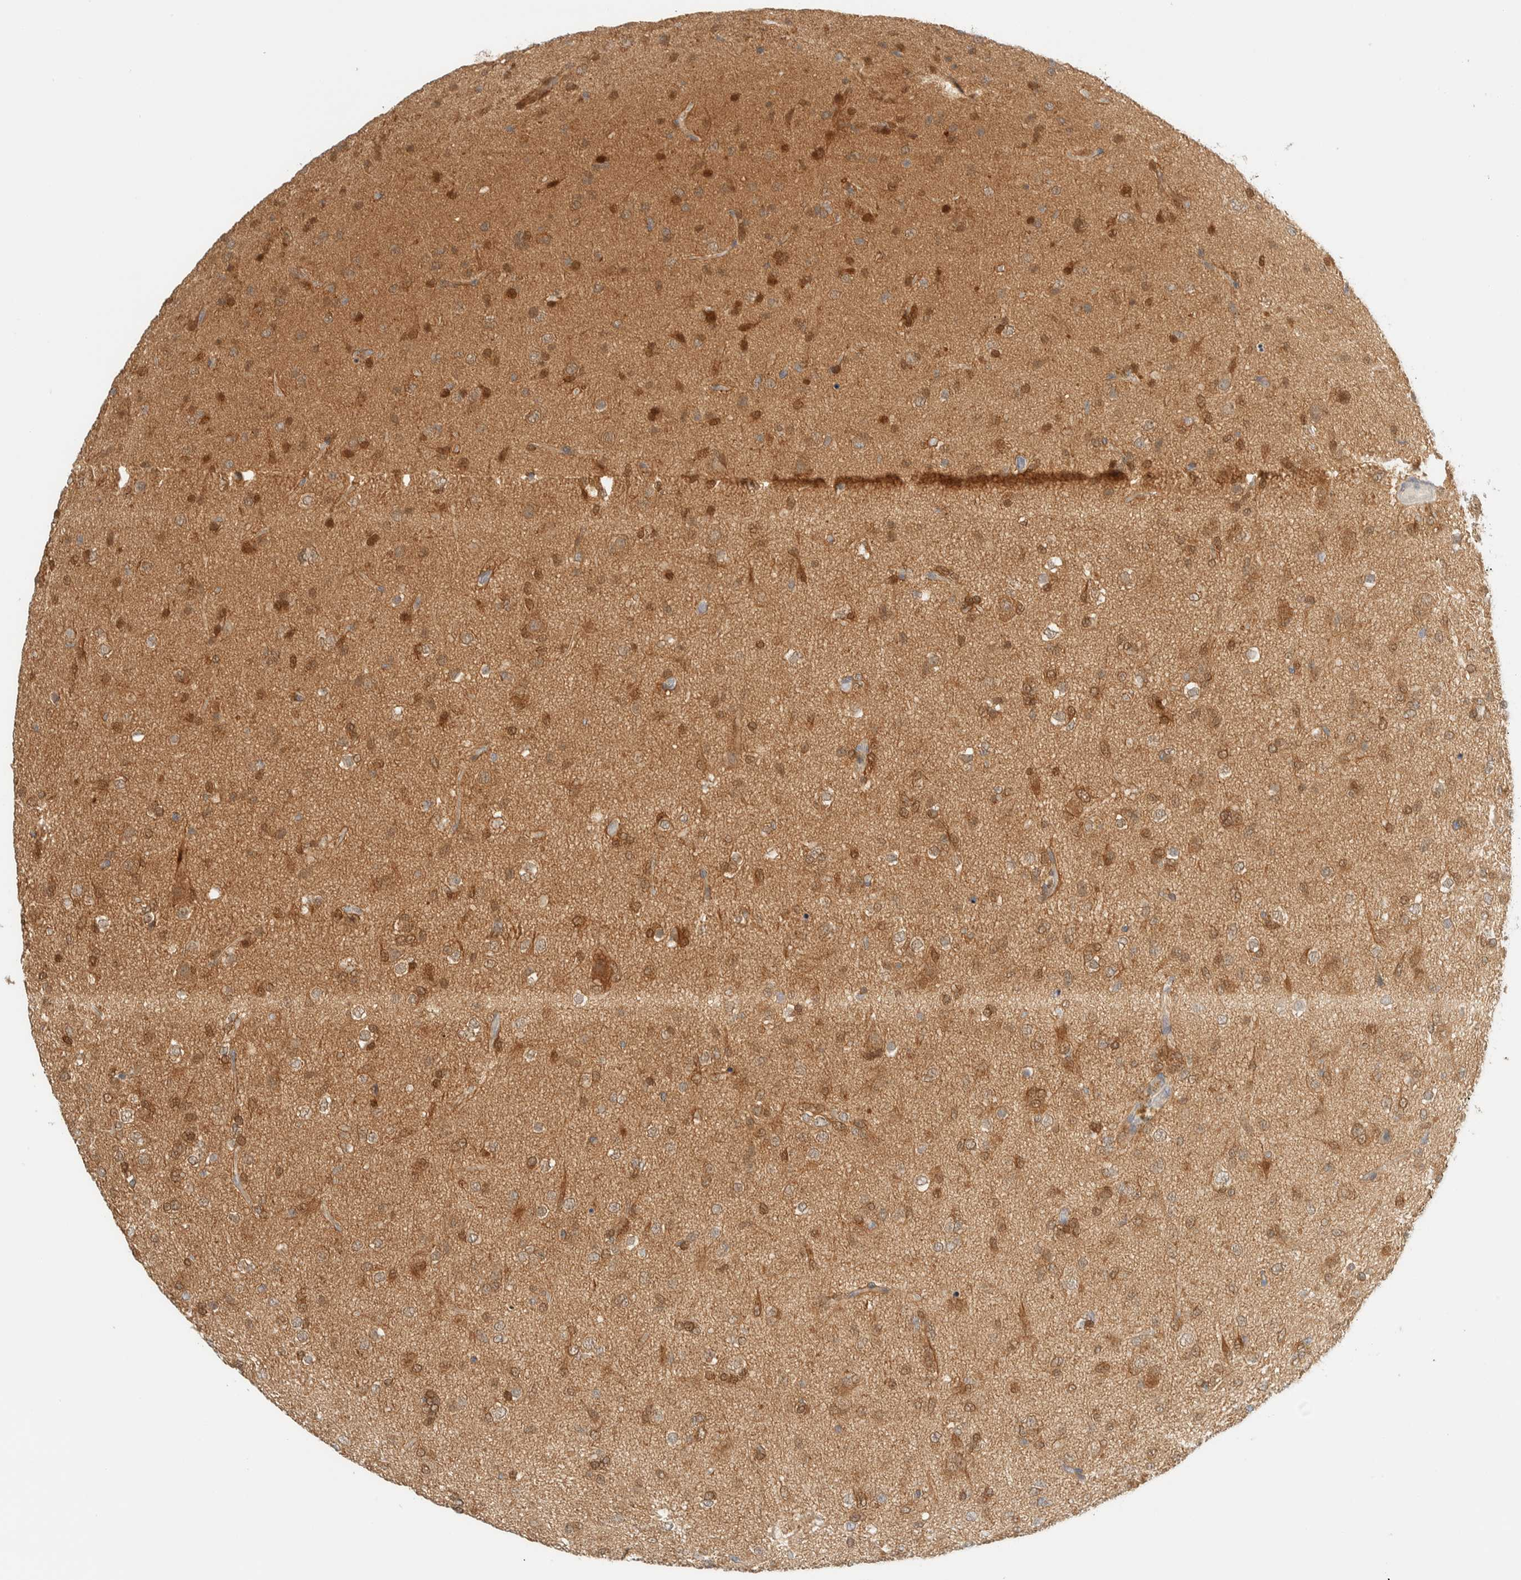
{"staining": {"intensity": "moderate", "quantity": ">75%", "location": "cytoplasmic/membranous,nuclear"}, "tissue": "glioma", "cell_type": "Tumor cells", "image_type": "cancer", "snomed": [{"axis": "morphology", "description": "Glioma, malignant, Low grade"}, {"axis": "topography", "description": "Brain"}], "caption": "High-magnification brightfield microscopy of glioma stained with DAB (brown) and counterstained with hematoxylin (blue). tumor cells exhibit moderate cytoplasmic/membranous and nuclear expression is present in approximately>75% of cells.", "gene": "PCYT2", "patient": {"sex": "male", "age": 65}}